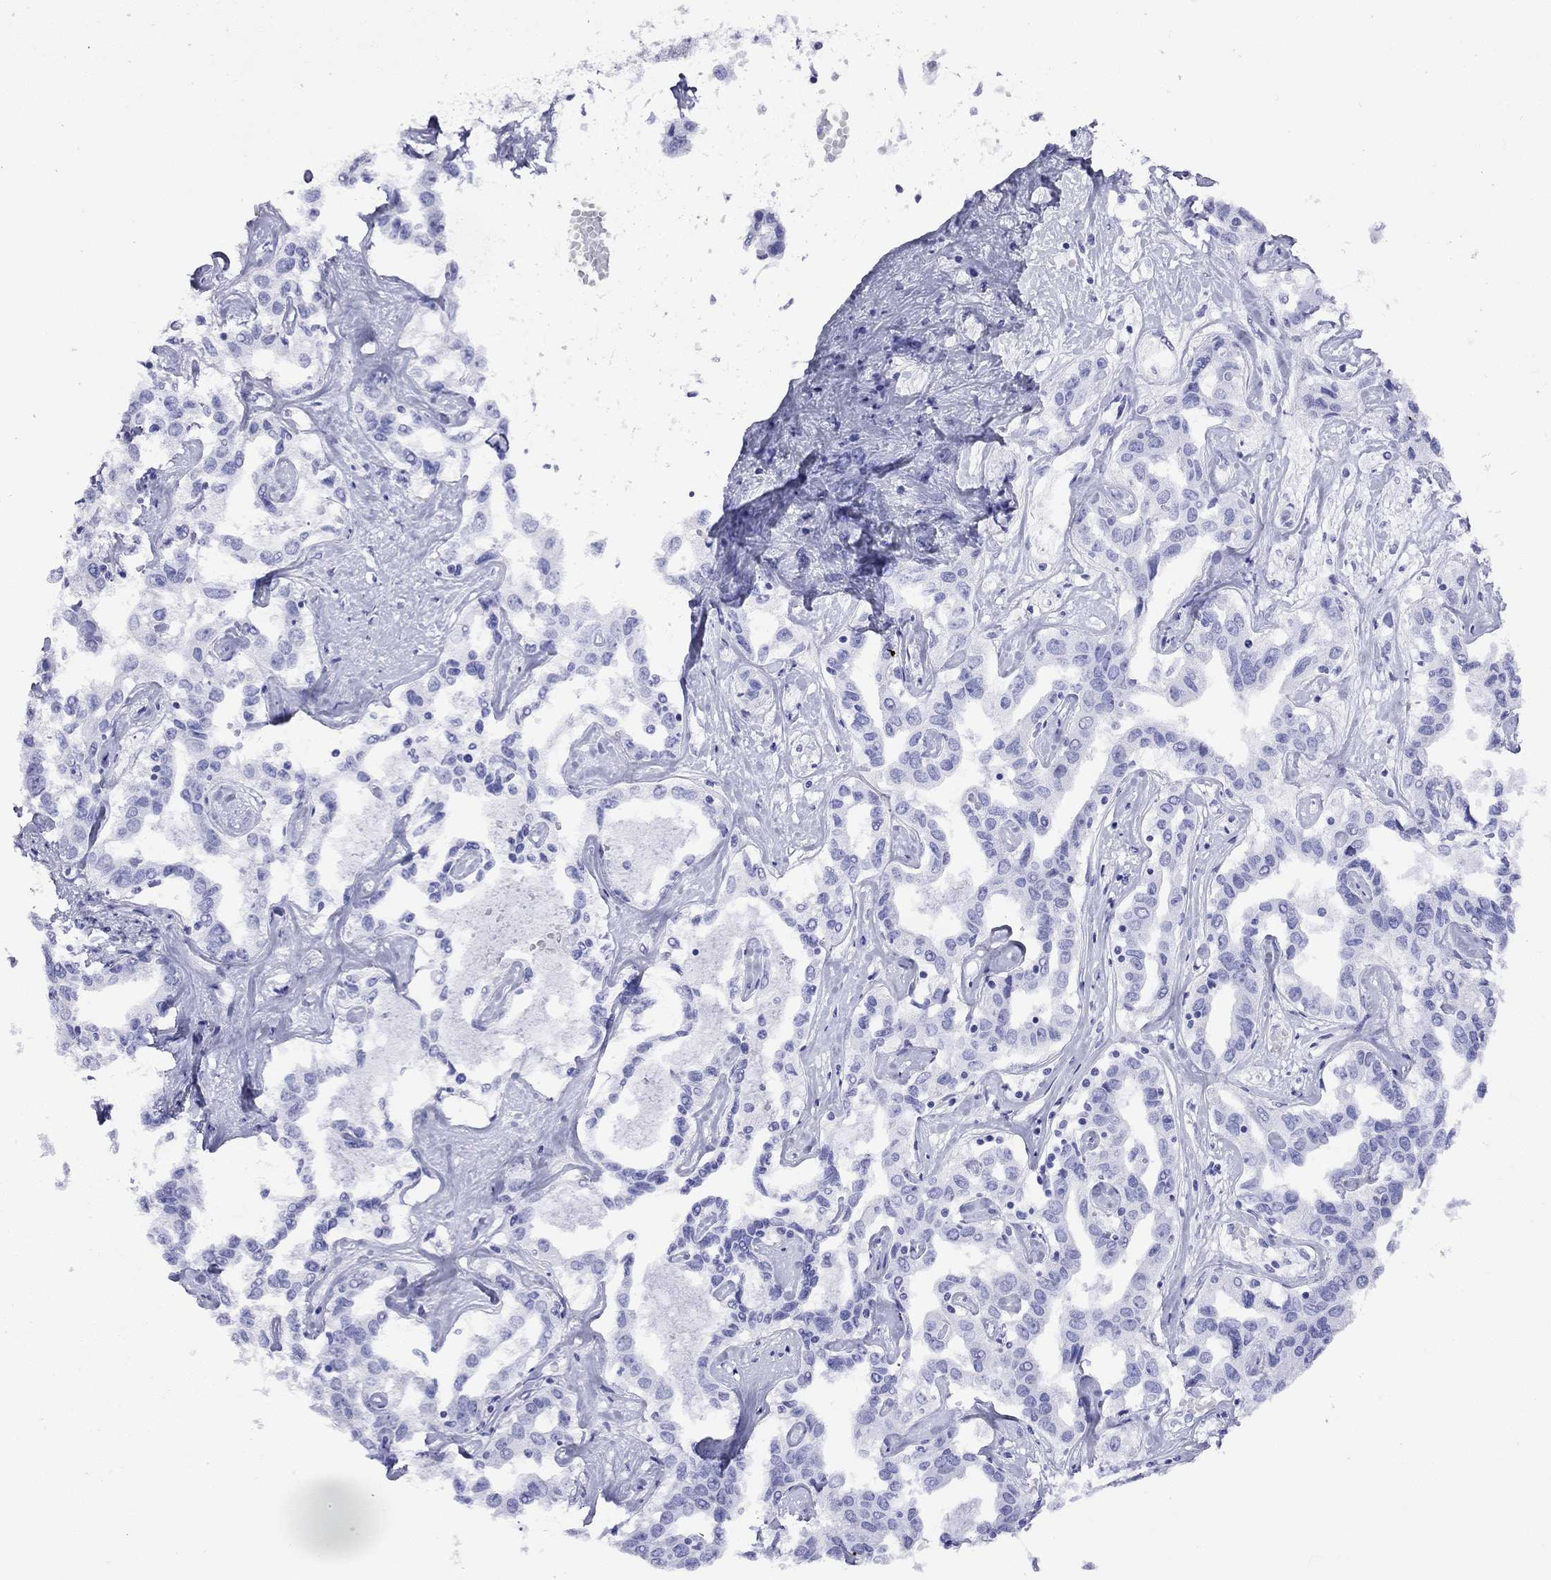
{"staining": {"intensity": "negative", "quantity": "none", "location": "none"}, "tissue": "liver cancer", "cell_type": "Tumor cells", "image_type": "cancer", "snomed": [{"axis": "morphology", "description": "Cholangiocarcinoma"}, {"axis": "topography", "description": "Liver"}], "caption": "This is an immunohistochemistry (IHC) histopathology image of human cholangiocarcinoma (liver). There is no expression in tumor cells.", "gene": "GNAT3", "patient": {"sex": "male", "age": 59}}